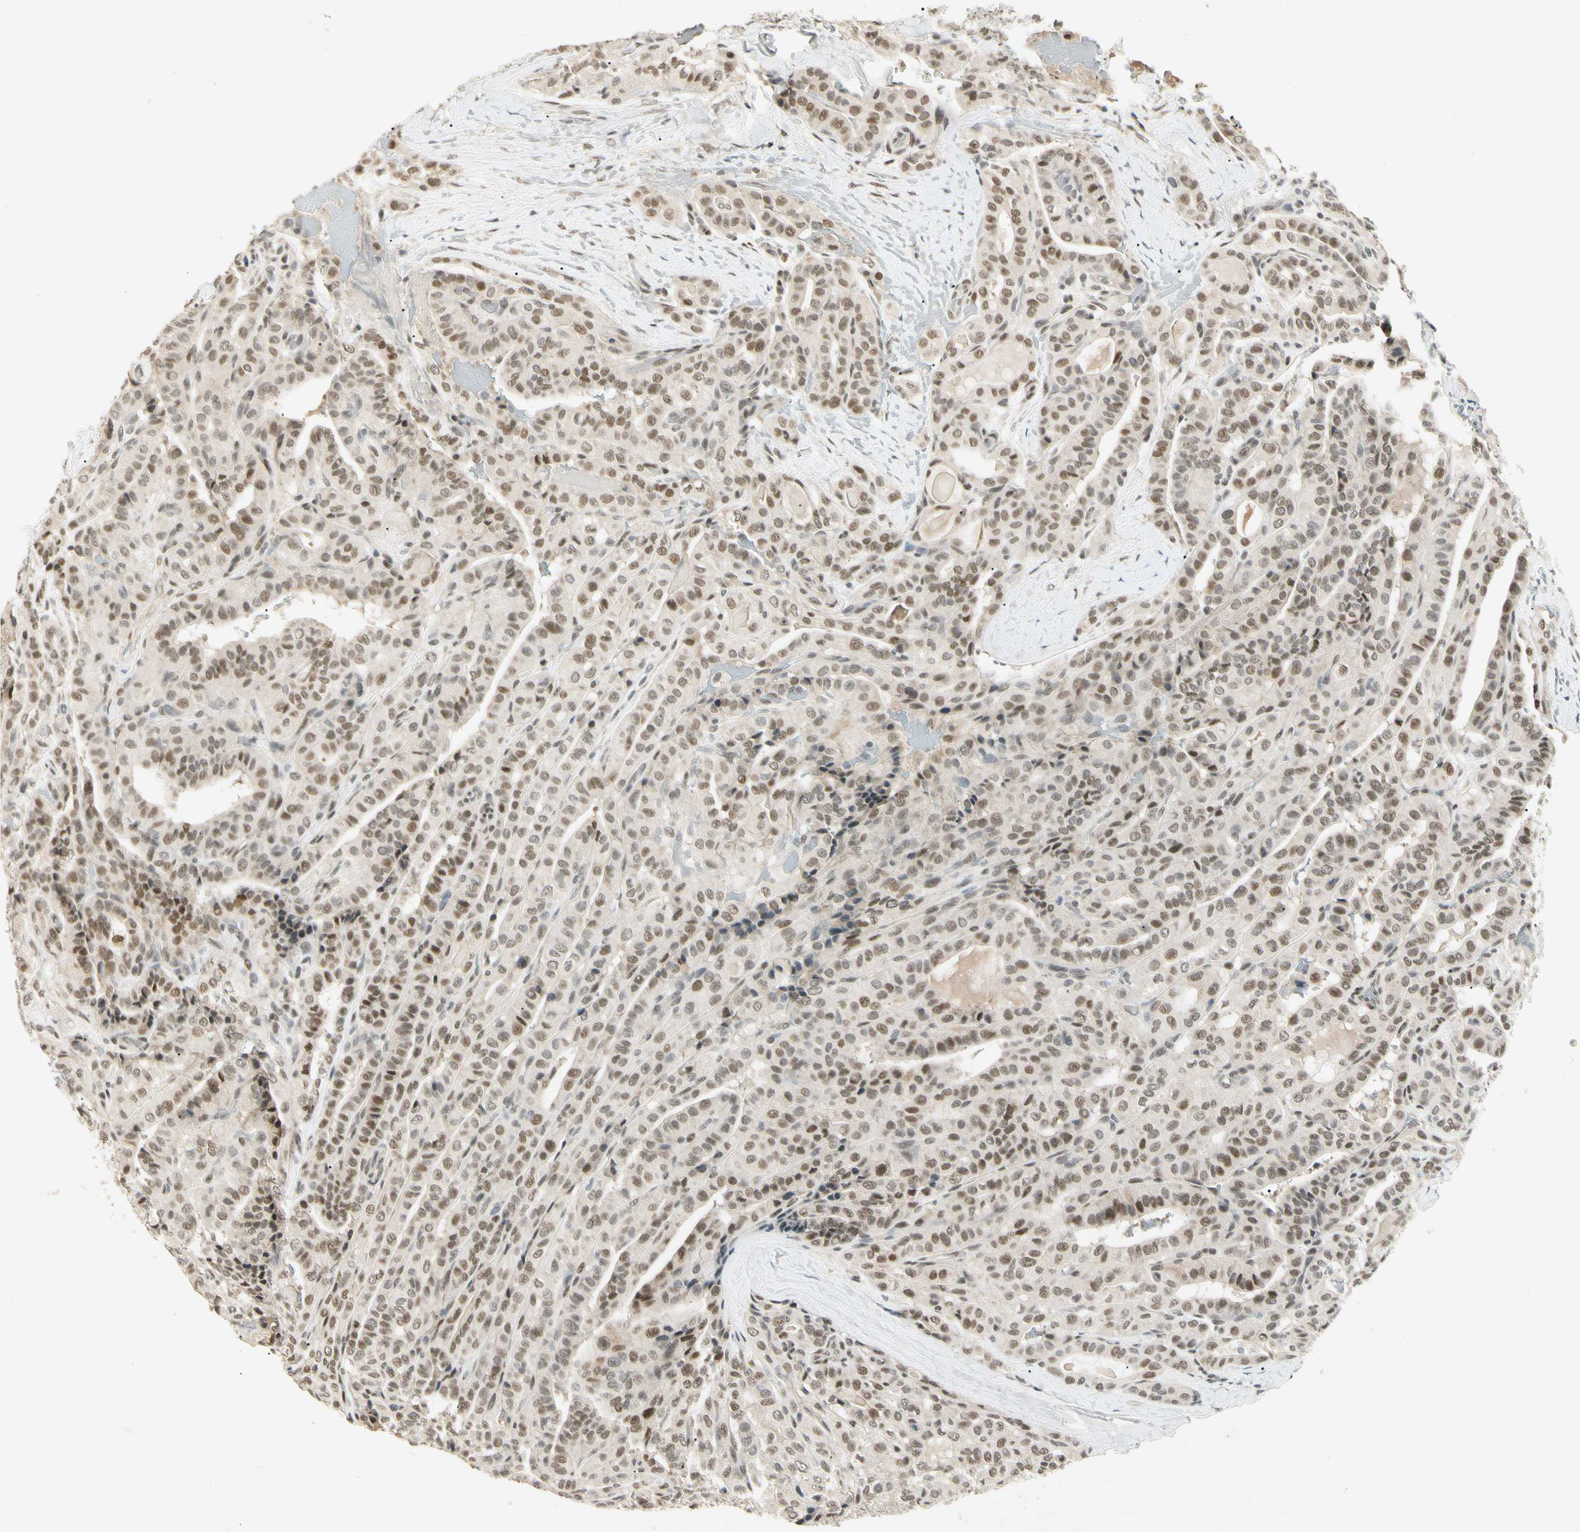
{"staining": {"intensity": "moderate", "quantity": ">75%", "location": "nuclear"}, "tissue": "thyroid cancer", "cell_type": "Tumor cells", "image_type": "cancer", "snomed": [{"axis": "morphology", "description": "Papillary adenocarcinoma, NOS"}, {"axis": "topography", "description": "Thyroid gland"}], "caption": "A micrograph showing moderate nuclear staining in approximately >75% of tumor cells in thyroid cancer (papillary adenocarcinoma), as visualized by brown immunohistochemical staining.", "gene": "ZBTB4", "patient": {"sex": "male", "age": 77}}